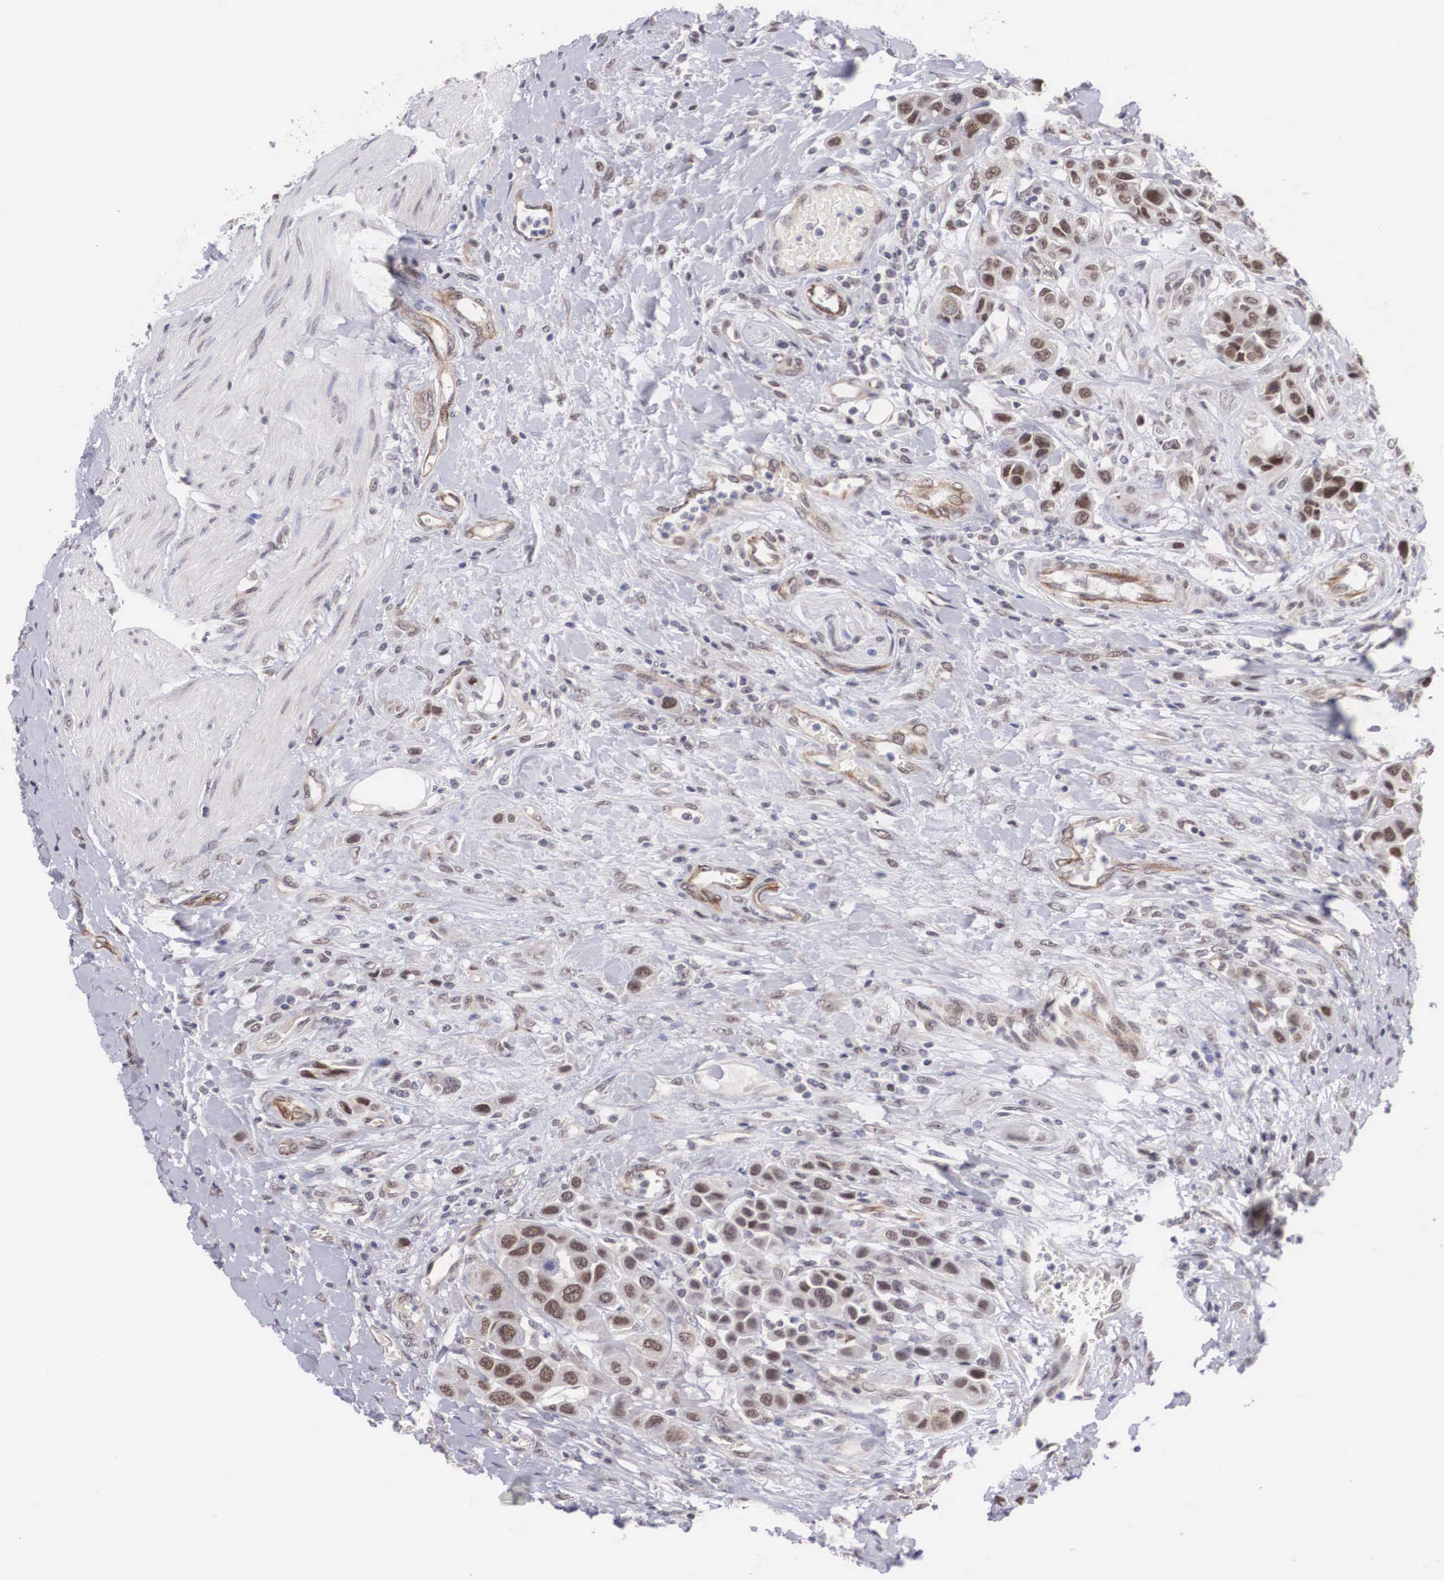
{"staining": {"intensity": "moderate", "quantity": ">75%", "location": "nuclear"}, "tissue": "urothelial cancer", "cell_type": "Tumor cells", "image_type": "cancer", "snomed": [{"axis": "morphology", "description": "Urothelial carcinoma, High grade"}, {"axis": "topography", "description": "Urinary bladder"}], "caption": "A medium amount of moderate nuclear positivity is present in about >75% of tumor cells in urothelial carcinoma (high-grade) tissue.", "gene": "MORC2", "patient": {"sex": "male", "age": 50}}